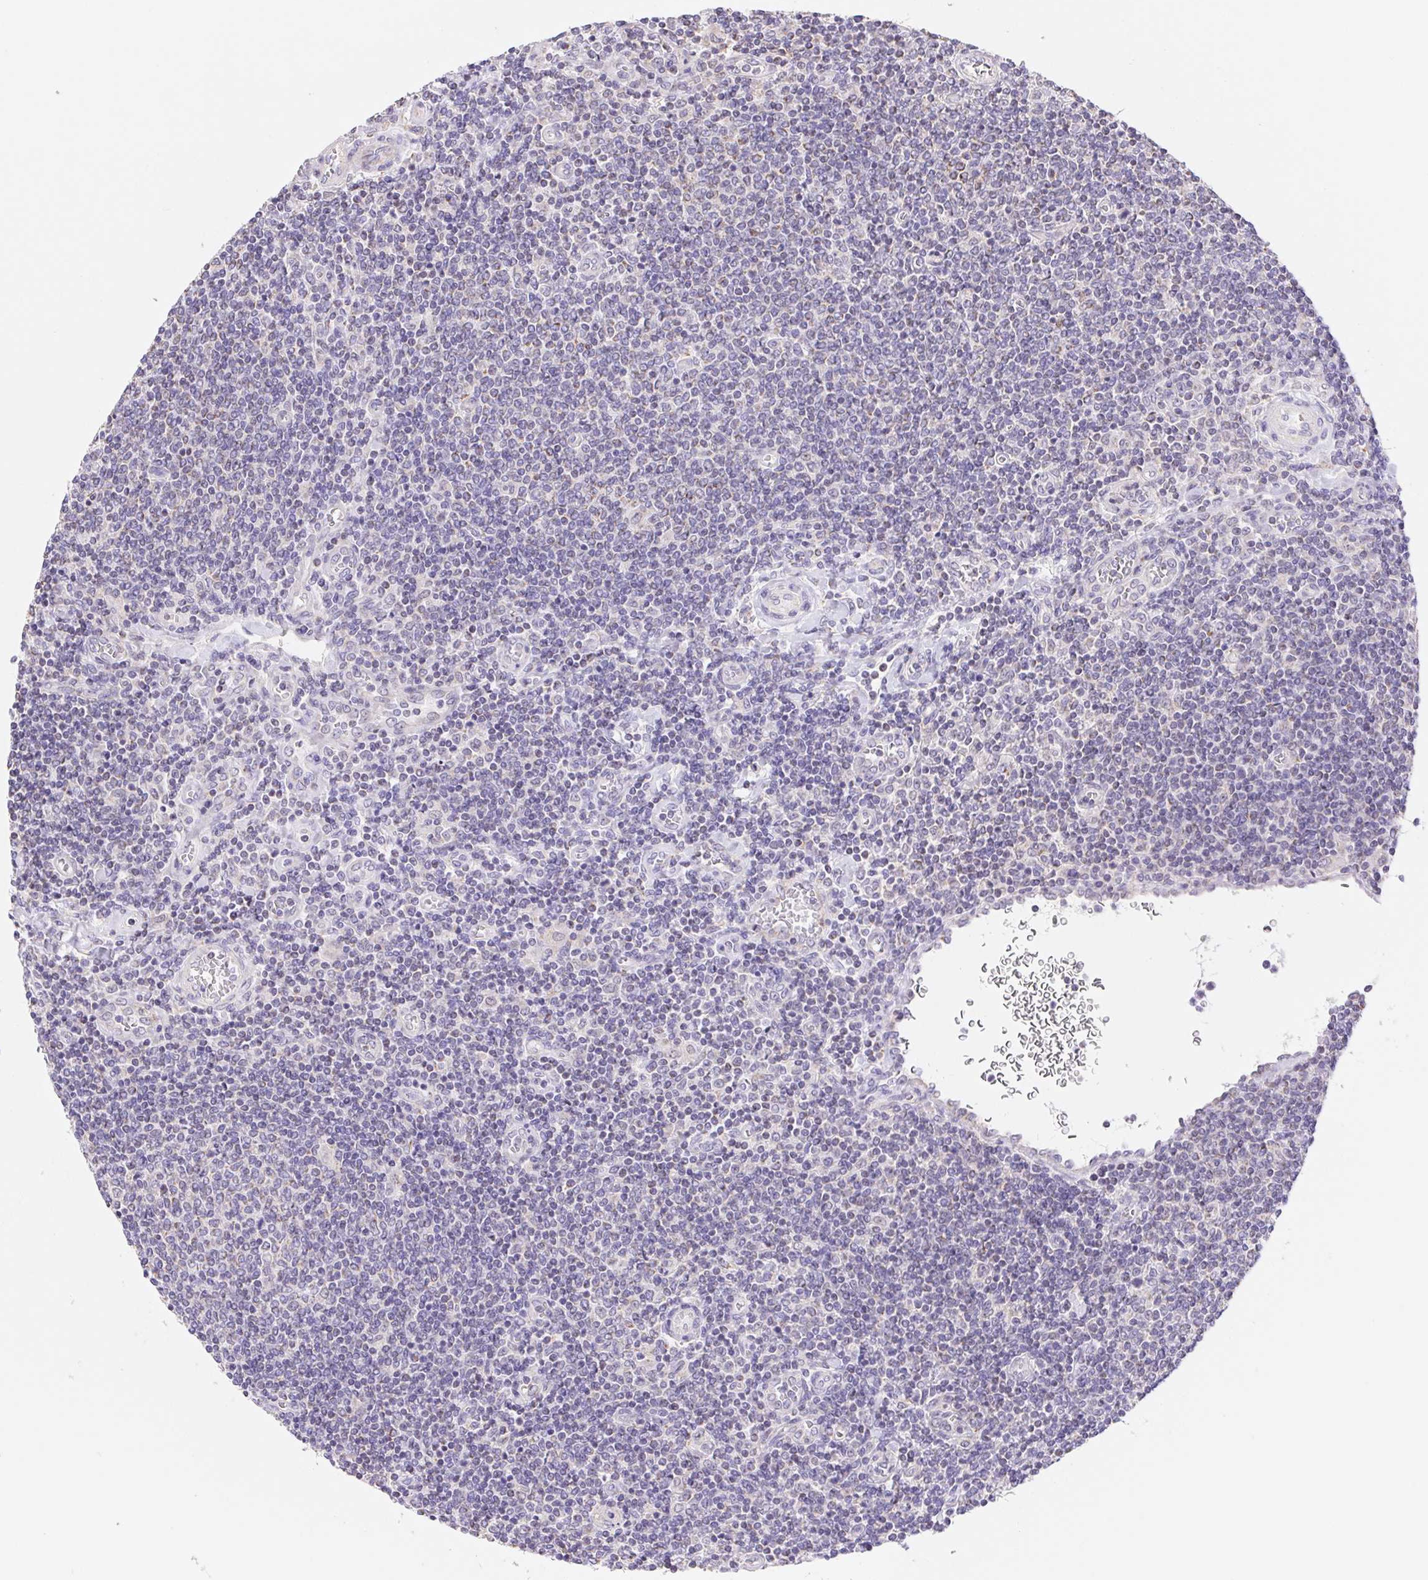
{"staining": {"intensity": "negative", "quantity": "none", "location": "none"}, "tissue": "lymphoma", "cell_type": "Tumor cells", "image_type": "cancer", "snomed": [{"axis": "morphology", "description": "Malignant lymphoma, non-Hodgkin's type, Low grade"}, {"axis": "topography", "description": "Lymph node"}], "caption": "Protein analysis of malignant lymphoma, non-Hodgkin's type (low-grade) shows no significant expression in tumor cells.", "gene": "FKBP6", "patient": {"sex": "male", "age": 52}}